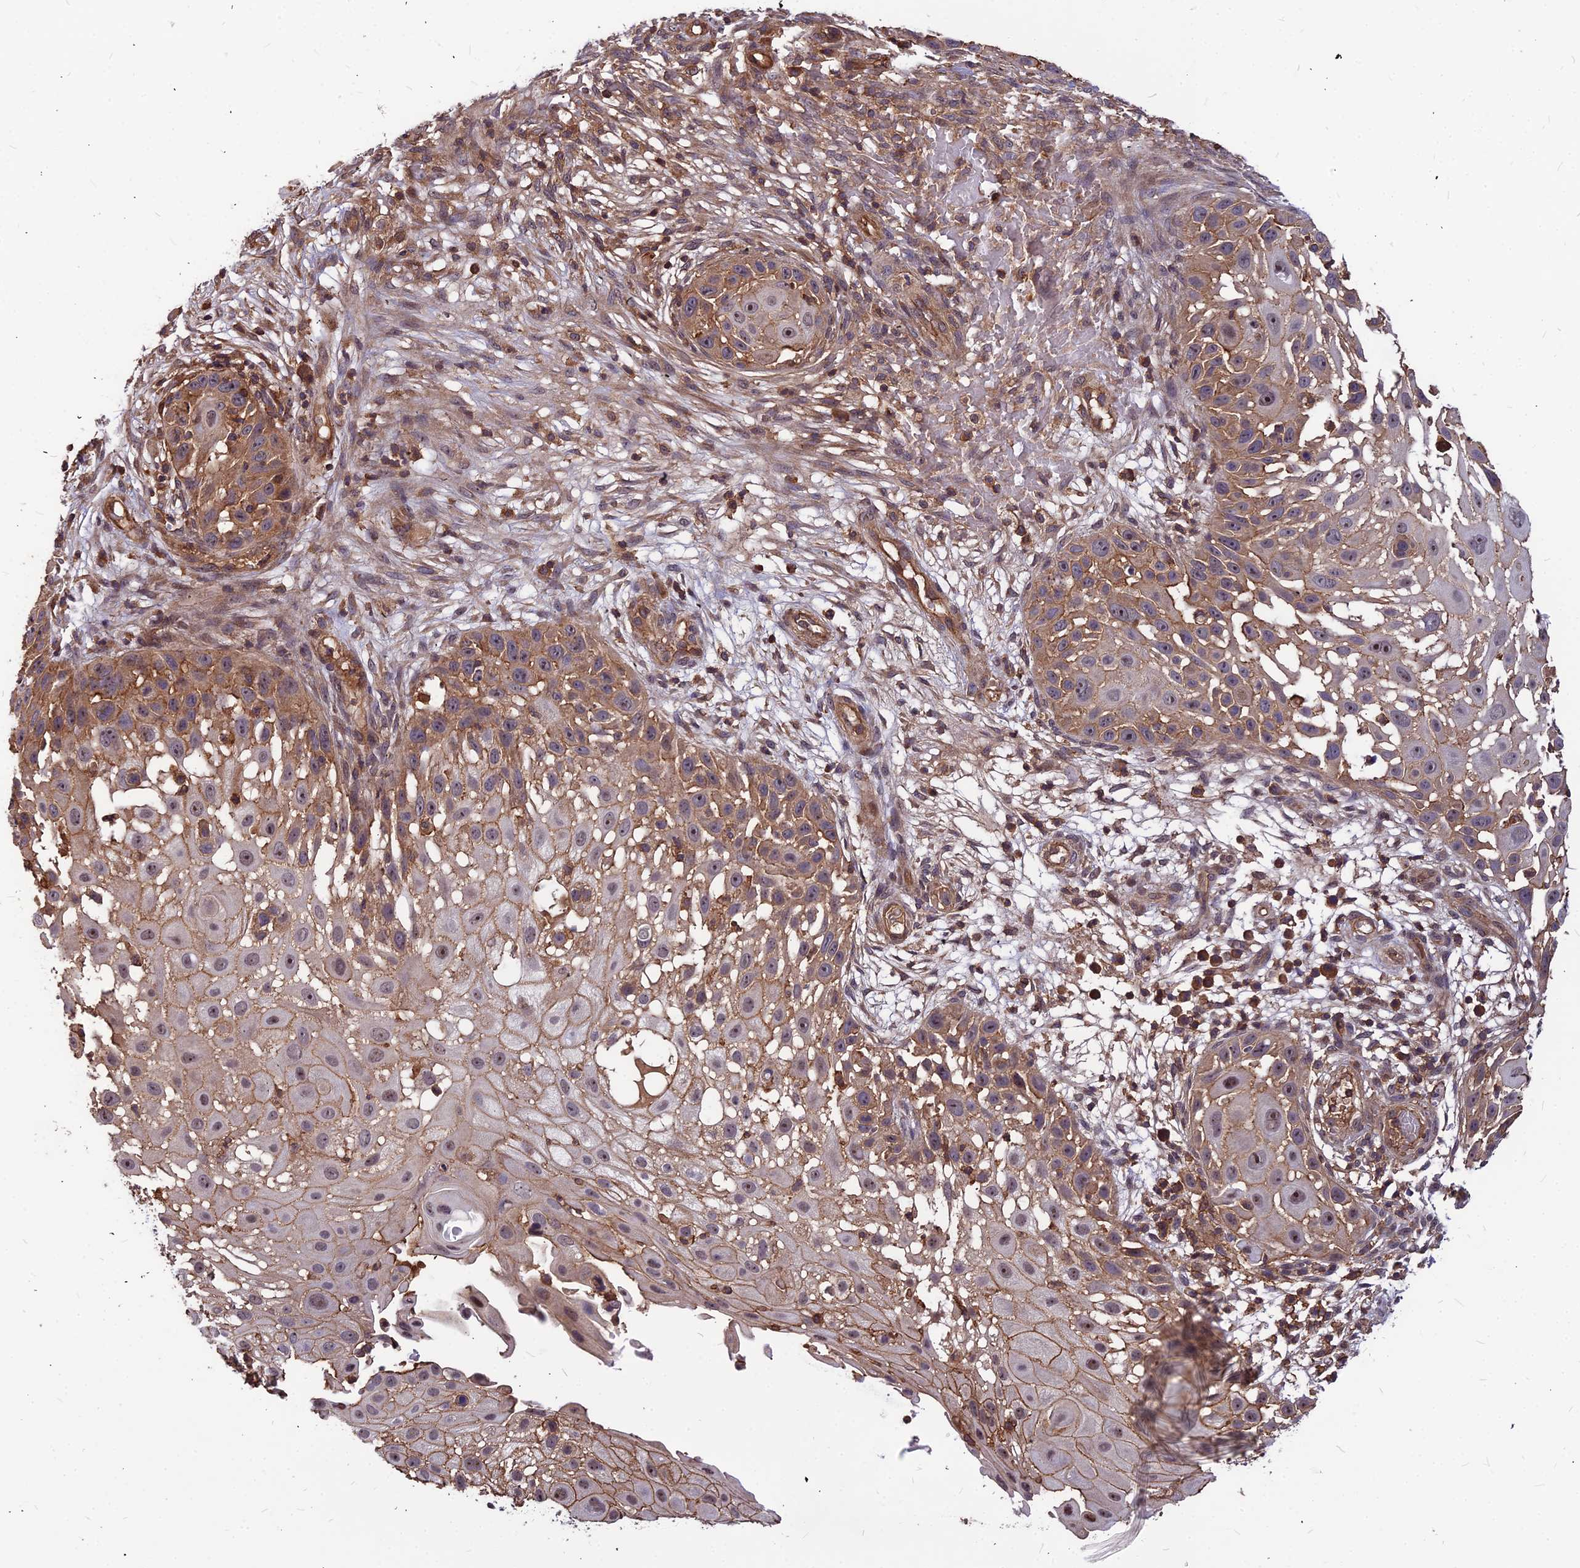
{"staining": {"intensity": "moderate", "quantity": "25%-75%", "location": "cytoplasmic/membranous"}, "tissue": "skin cancer", "cell_type": "Tumor cells", "image_type": "cancer", "snomed": [{"axis": "morphology", "description": "Squamous cell carcinoma, NOS"}, {"axis": "topography", "description": "Skin"}], "caption": "Tumor cells show moderate cytoplasmic/membranous positivity in about 25%-75% of cells in skin squamous cell carcinoma.", "gene": "ZNF467", "patient": {"sex": "female", "age": 44}}